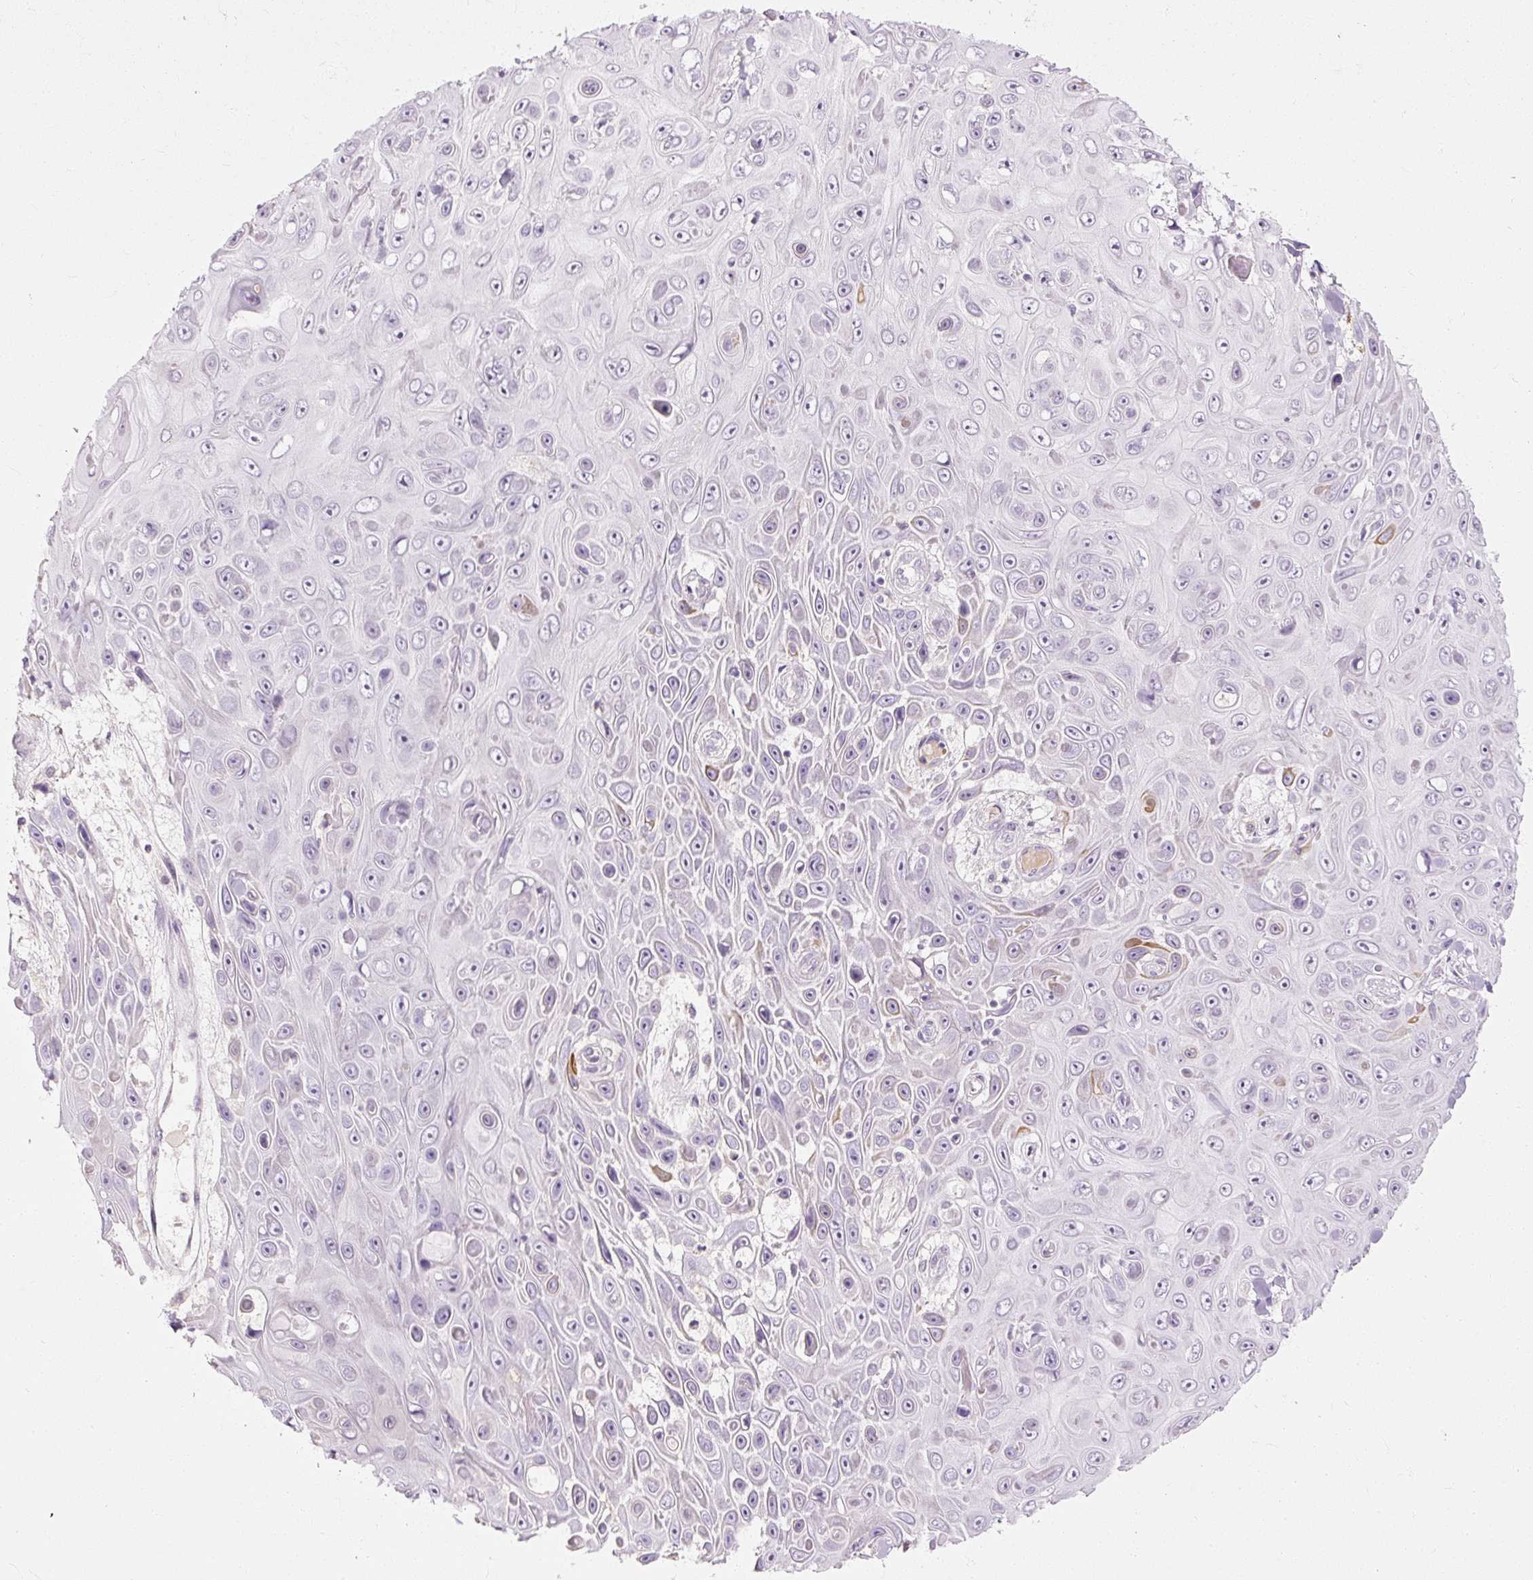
{"staining": {"intensity": "moderate", "quantity": "<25%", "location": "cytoplasmic/membranous"}, "tissue": "skin cancer", "cell_type": "Tumor cells", "image_type": "cancer", "snomed": [{"axis": "morphology", "description": "Squamous cell carcinoma, NOS"}, {"axis": "topography", "description": "Skin"}], "caption": "DAB immunohistochemical staining of skin squamous cell carcinoma exhibits moderate cytoplasmic/membranous protein positivity in about <25% of tumor cells.", "gene": "NFE2L3", "patient": {"sex": "male", "age": 82}}